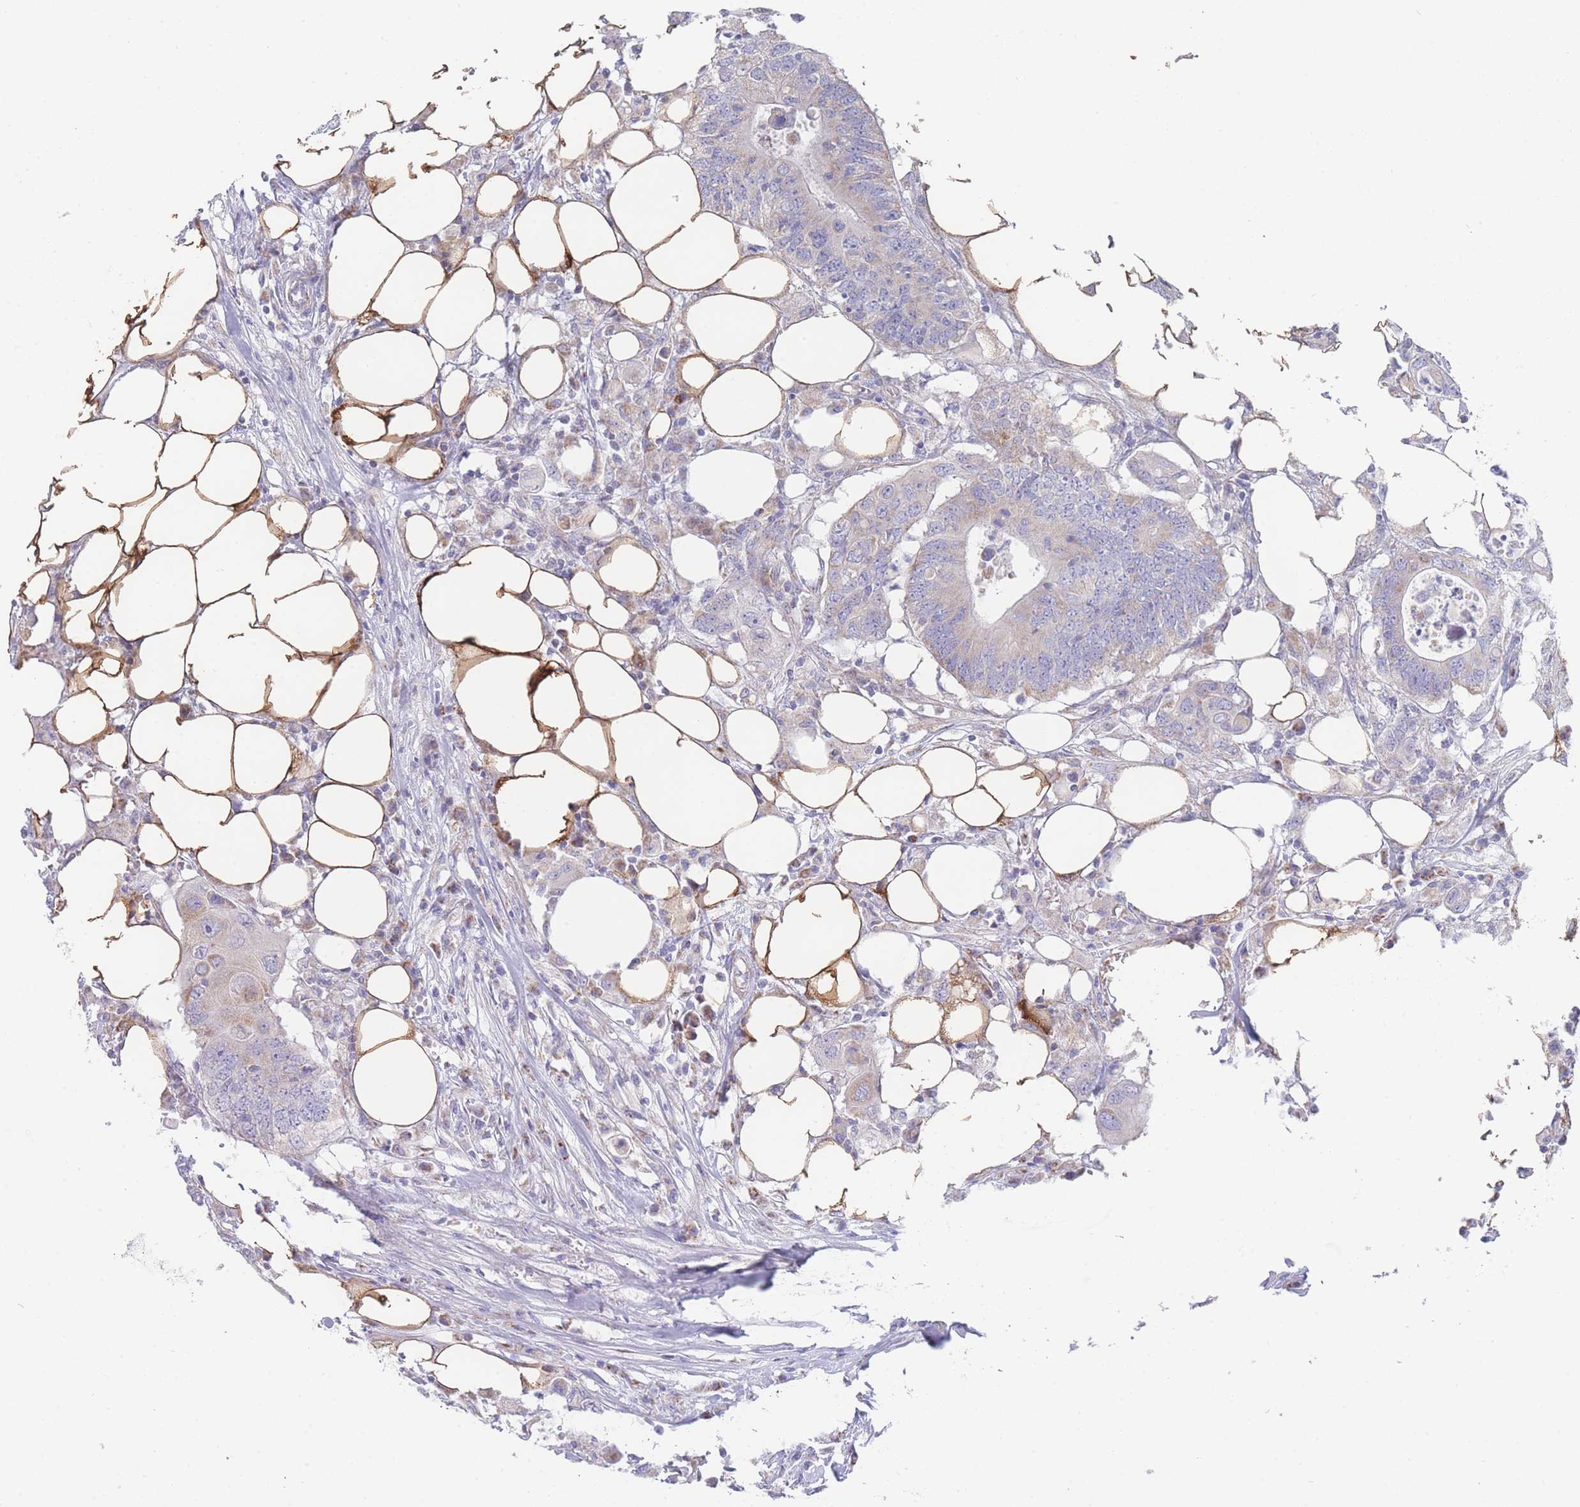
{"staining": {"intensity": "negative", "quantity": "none", "location": "none"}, "tissue": "colorectal cancer", "cell_type": "Tumor cells", "image_type": "cancer", "snomed": [{"axis": "morphology", "description": "Adenocarcinoma, NOS"}, {"axis": "topography", "description": "Colon"}], "caption": "An image of colorectal cancer stained for a protein shows no brown staining in tumor cells.", "gene": "GPAM", "patient": {"sex": "male", "age": 71}}